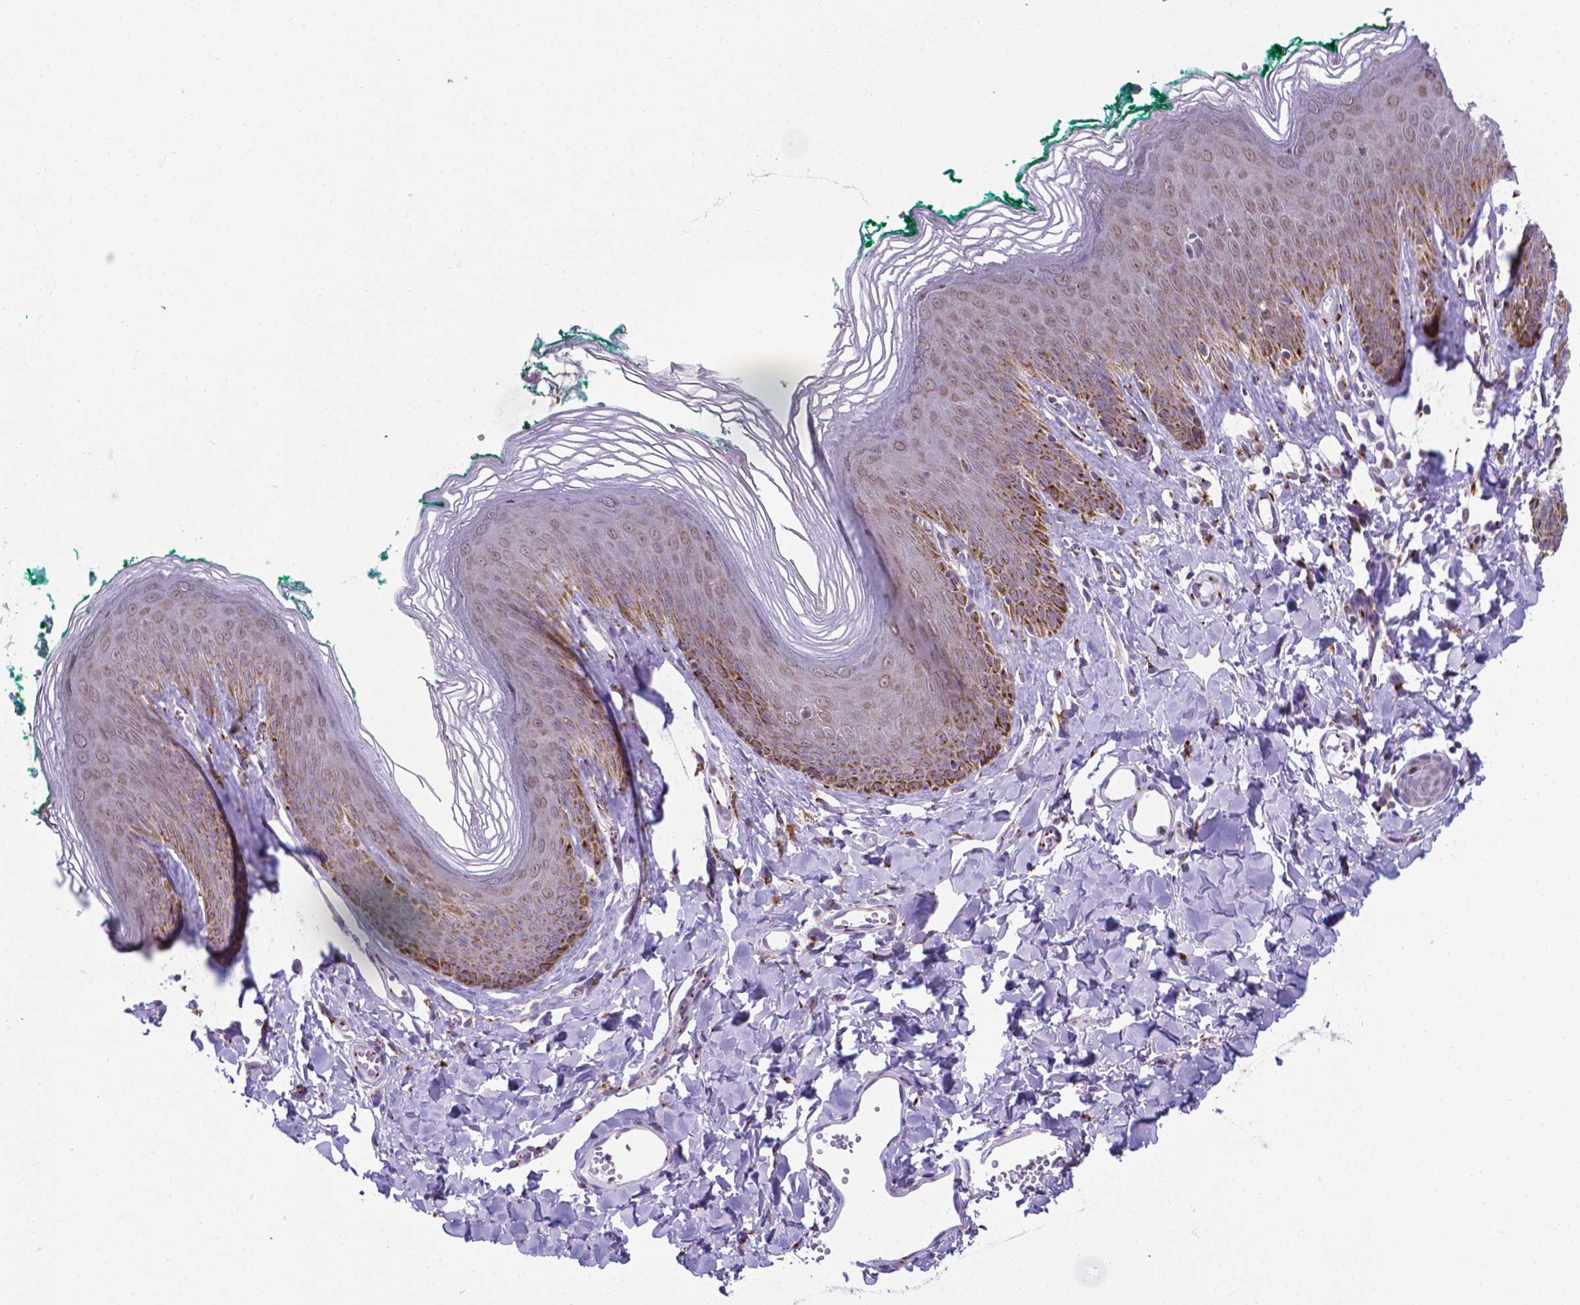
{"staining": {"intensity": "moderate", "quantity": "<25%", "location": "nuclear"}, "tissue": "skin", "cell_type": "Epidermal cells", "image_type": "normal", "snomed": [{"axis": "morphology", "description": "Normal tissue, NOS"}, {"axis": "topography", "description": "Vulva"}, {"axis": "topography", "description": "Peripheral nerve tissue"}], "caption": "An image of human skin stained for a protein demonstrates moderate nuclear brown staining in epidermal cells. (Brightfield microscopy of DAB IHC at high magnification).", "gene": "MRPL10", "patient": {"sex": "female", "age": 66}}